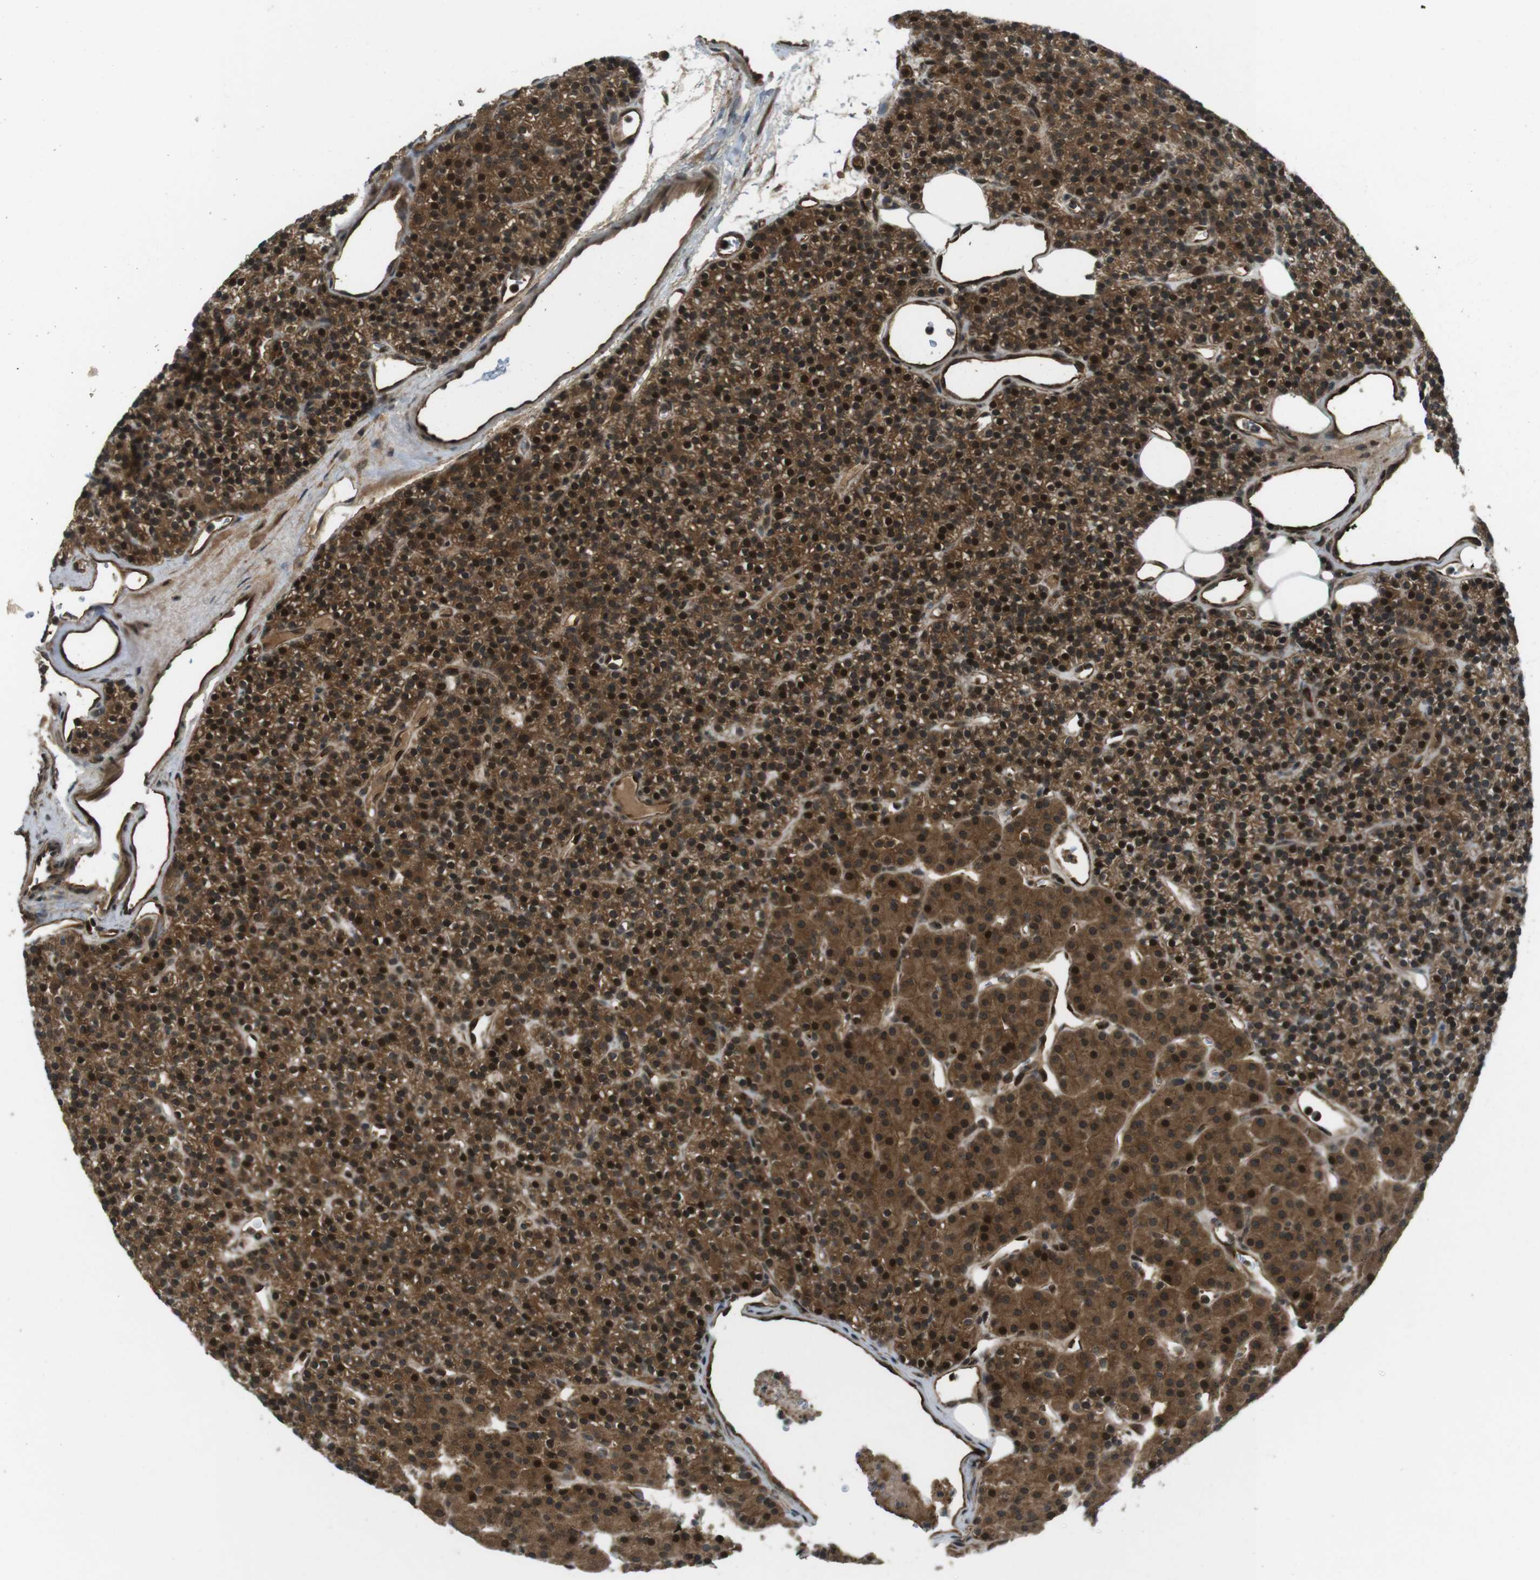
{"staining": {"intensity": "strong", "quantity": ">75%", "location": "cytoplasmic/membranous,nuclear"}, "tissue": "parathyroid gland", "cell_type": "Glandular cells", "image_type": "normal", "snomed": [{"axis": "morphology", "description": "Normal tissue, NOS"}, {"axis": "morphology", "description": "Hyperplasia, NOS"}, {"axis": "topography", "description": "Parathyroid gland"}], "caption": "Immunohistochemistry of unremarkable parathyroid gland shows high levels of strong cytoplasmic/membranous,nuclear expression in about >75% of glandular cells.", "gene": "TIAM2", "patient": {"sex": "male", "age": 44}}